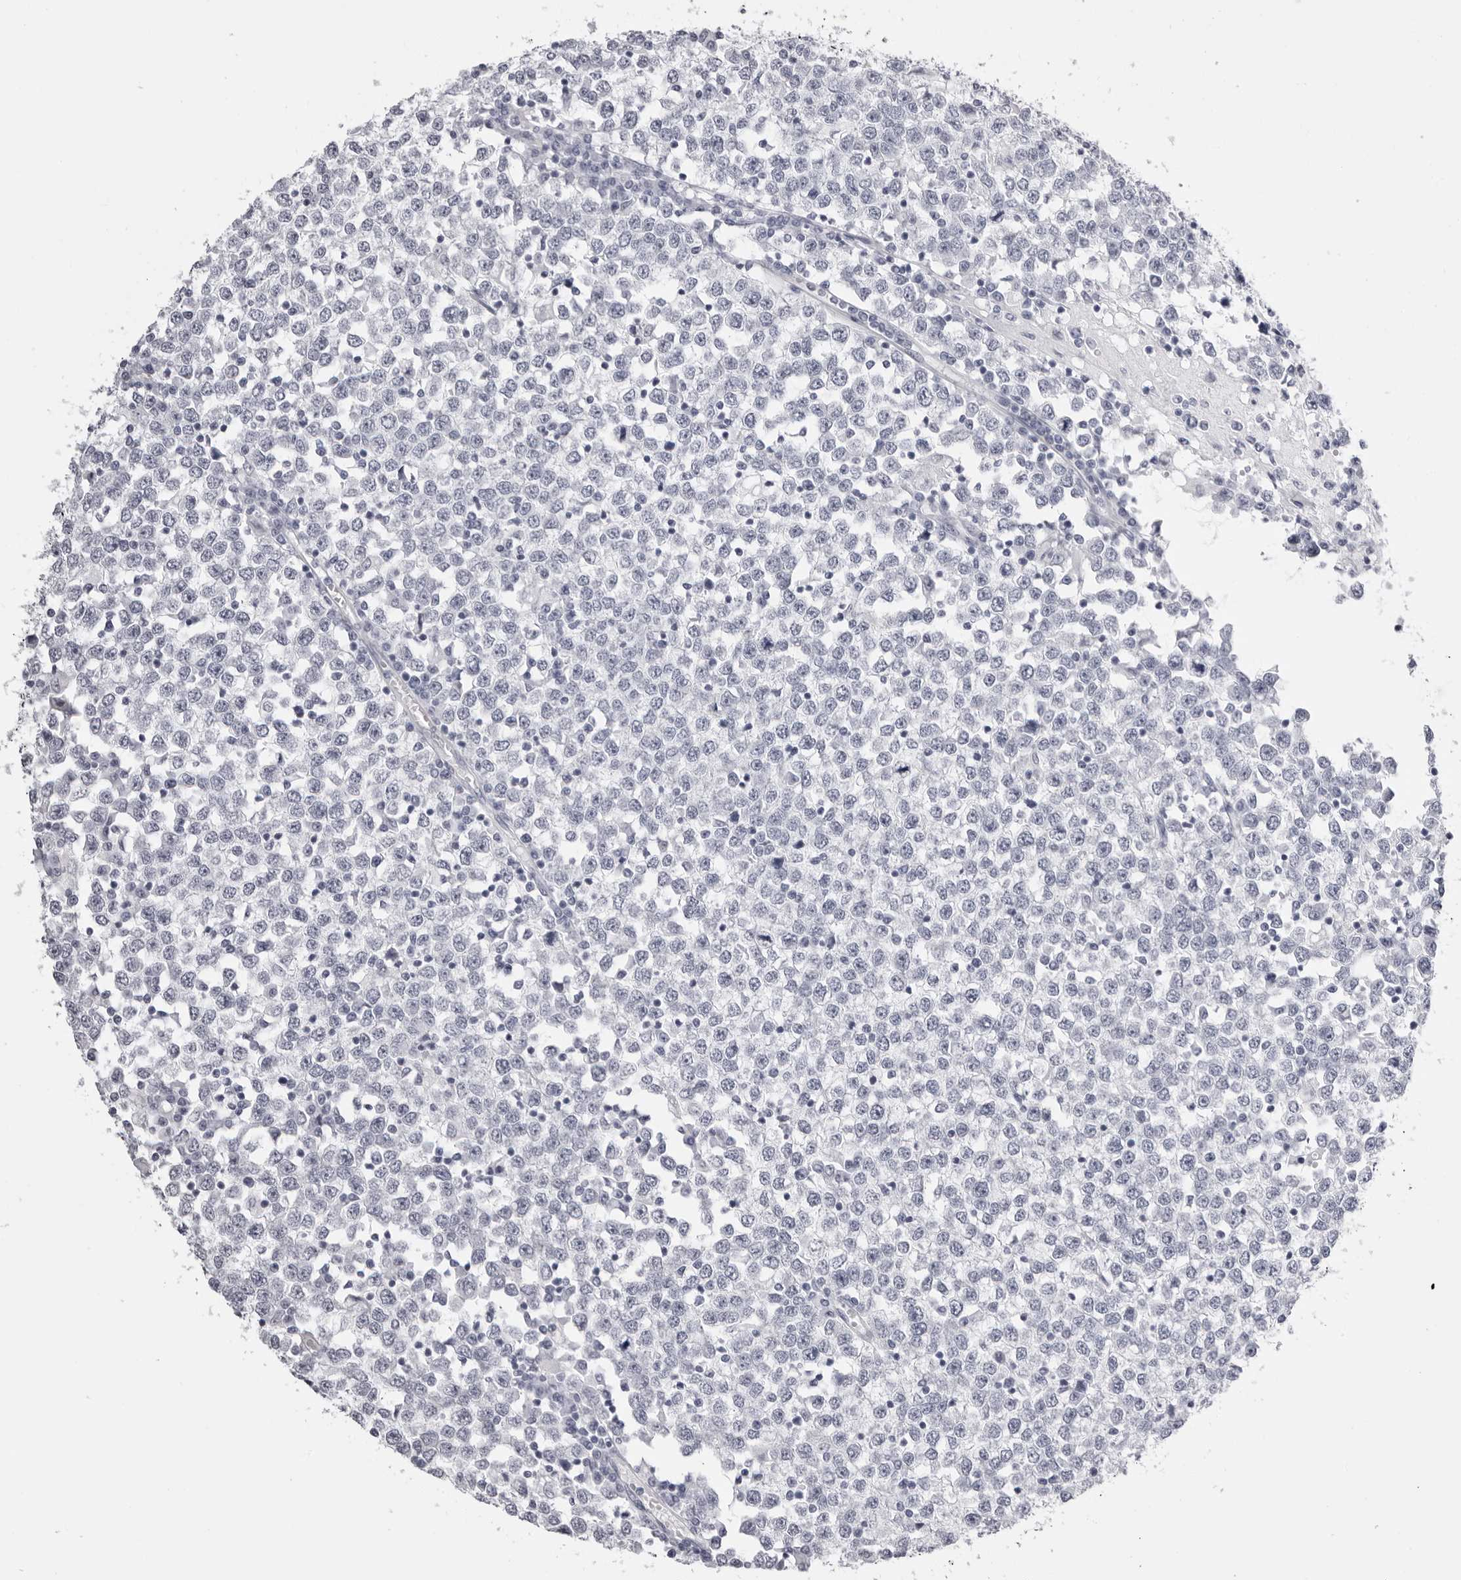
{"staining": {"intensity": "negative", "quantity": "none", "location": "none"}, "tissue": "testis cancer", "cell_type": "Tumor cells", "image_type": "cancer", "snomed": [{"axis": "morphology", "description": "Seminoma, NOS"}, {"axis": "topography", "description": "Testis"}], "caption": "Photomicrograph shows no protein positivity in tumor cells of testis cancer tissue.", "gene": "RHO", "patient": {"sex": "male", "age": 65}}